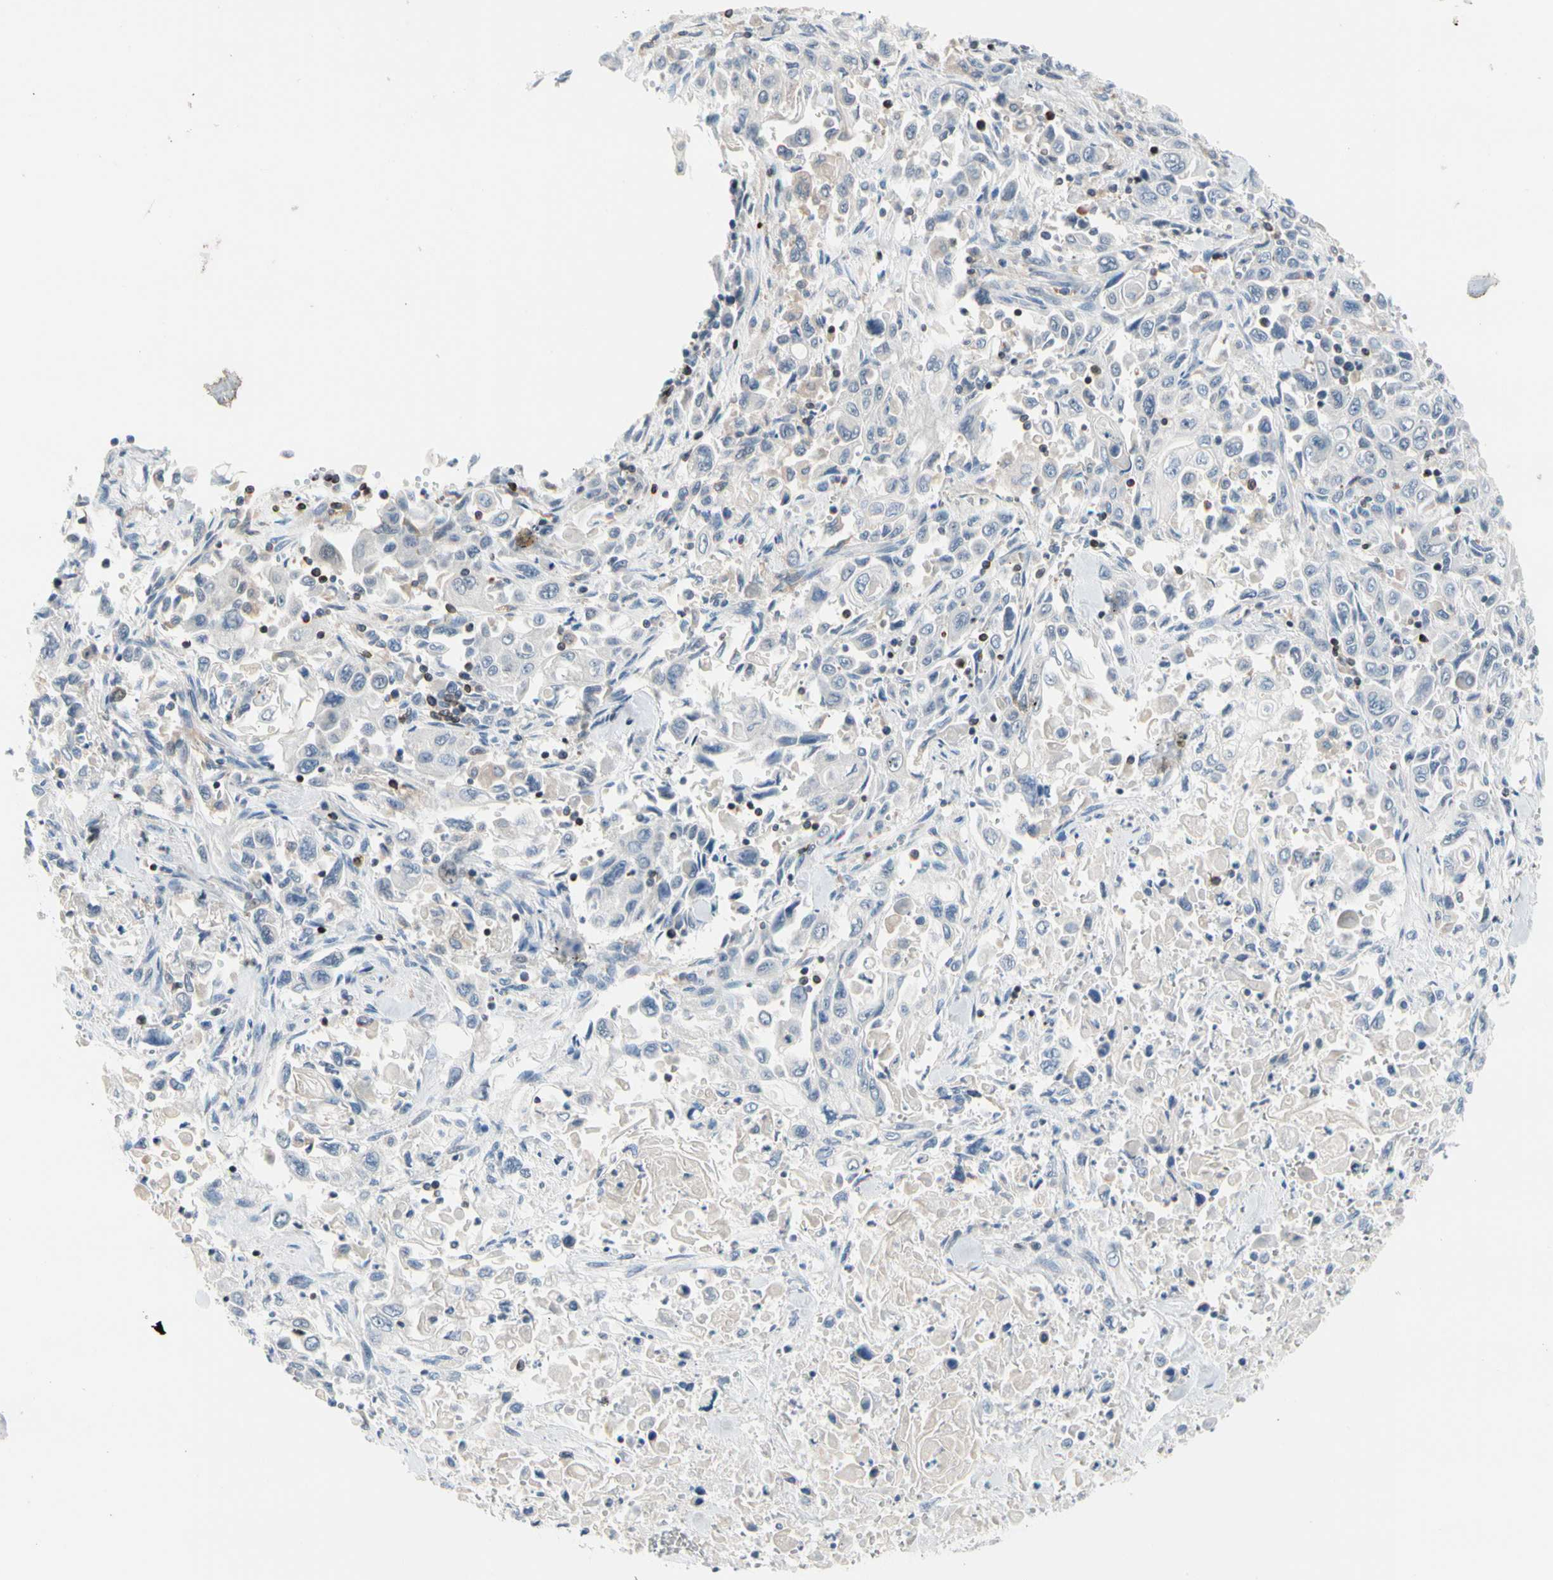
{"staining": {"intensity": "negative", "quantity": "none", "location": "none"}, "tissue": "pancreatic cancer", "cell_type": "Tumor cells", "image_type": "cancer", "snomed": [{"axis": "morphology", "description": "Adenocarcinoma, NOS"}, {"axis": "topography", "description": "Pancreas"}], "caption": "Pancreatic cancer stained for a protein using immunohistochemistry (IHC) reveals no expression tumor cells.", "gene": "MAP3K3", "patient": {"sex": "male", "age": 70}}